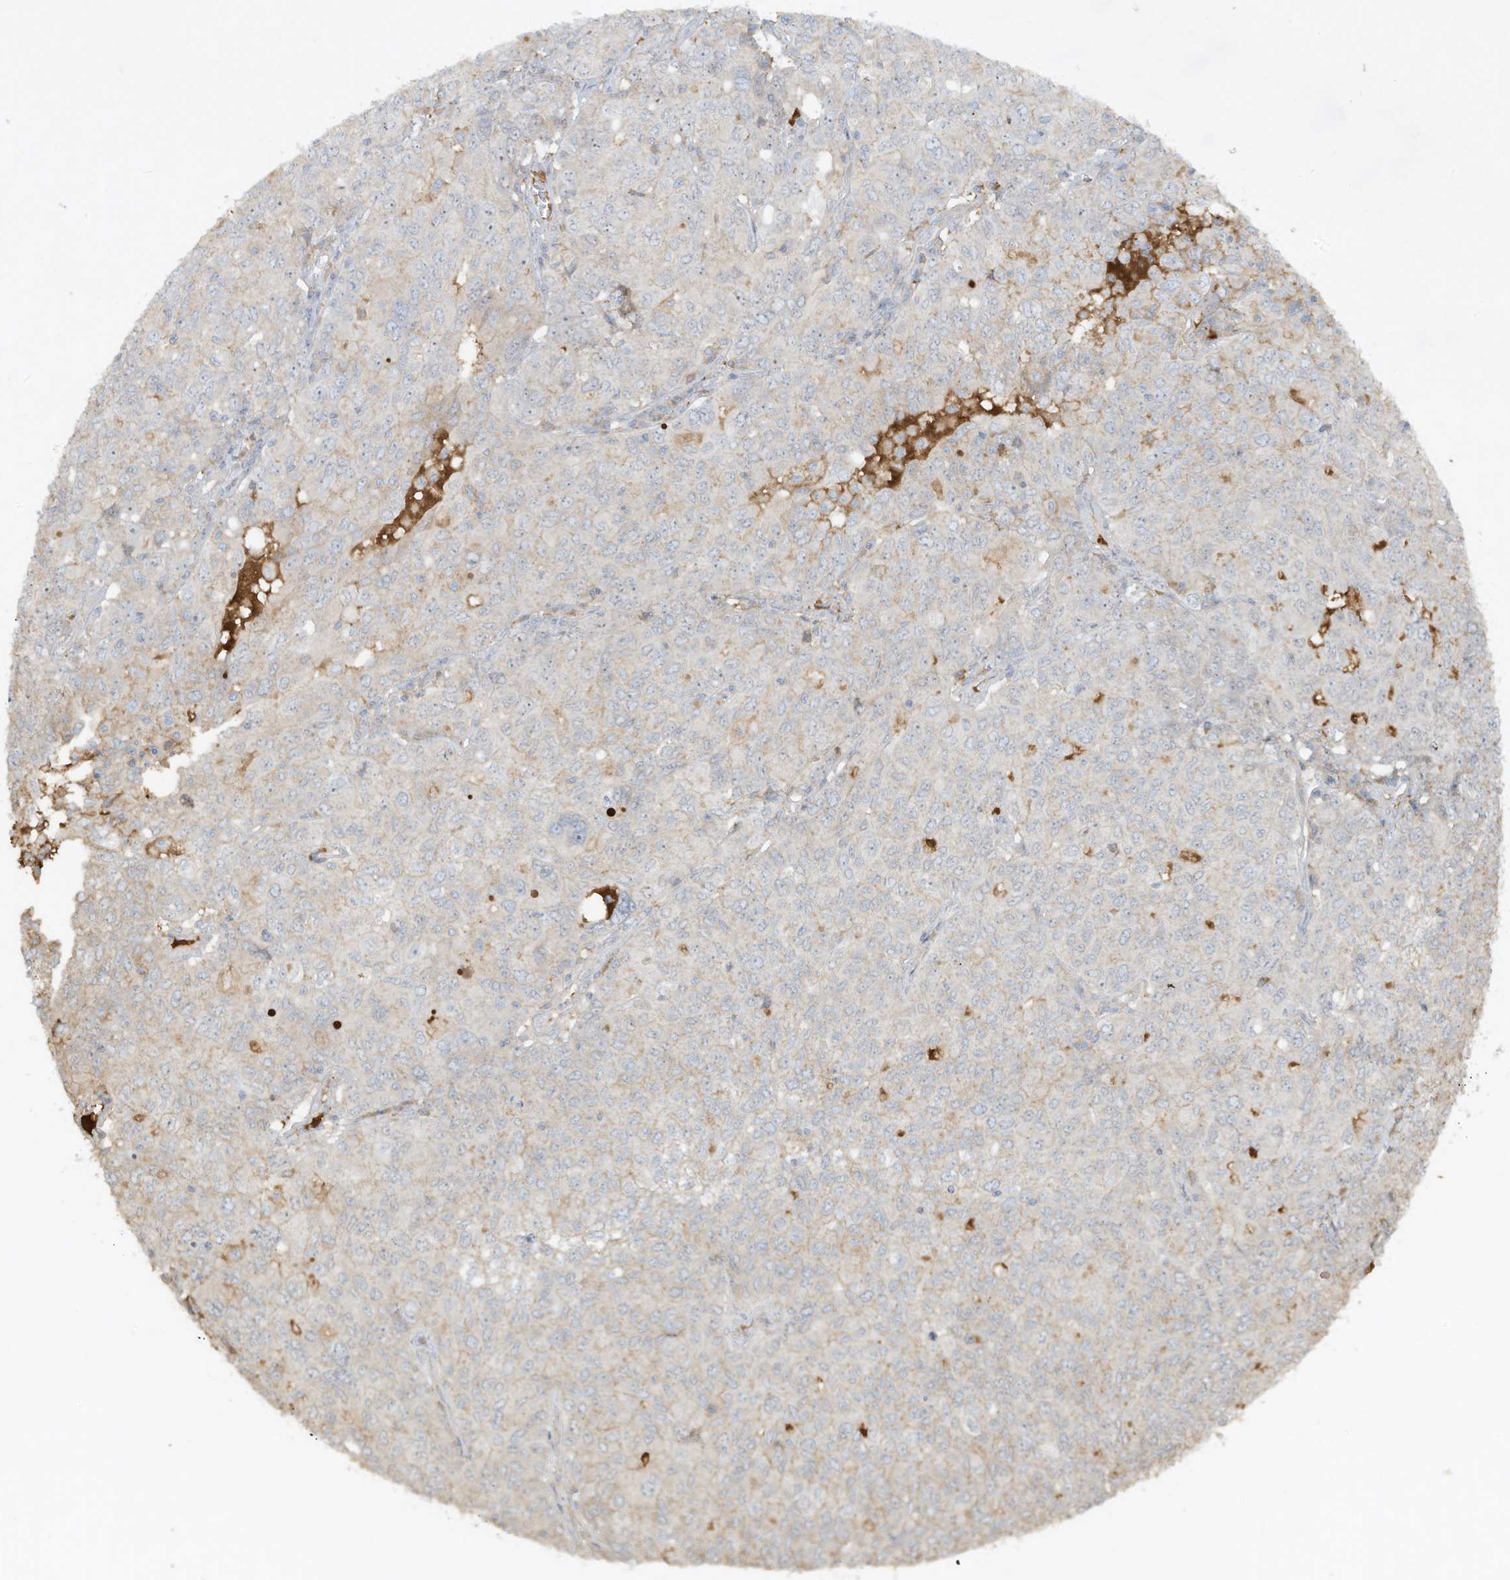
{"staining": {"intensity": "moderate", "quantity": "<25%", "location": "cytoplasmic/membranous"}, "tissue": "ovarian cancer", "cell_type": "Tumor cells", "image_type": "cancer", "snomed": [{"axis": "morphology", "description": "Carcinoma, endometroid"}, {"axis": "topography", "description": "Ovary"}], "caption": "Immunohistochemical staining of ovarian cancer (endometroid carcinoma) shows moderate cytoplasmic/membranous protein positivity in about <25% of tumor cells. (DAB = brown stain, brightfield microscopy at high magnification).", "gene": "FETUB", "patient": {"sex": "female", "age": 62}}